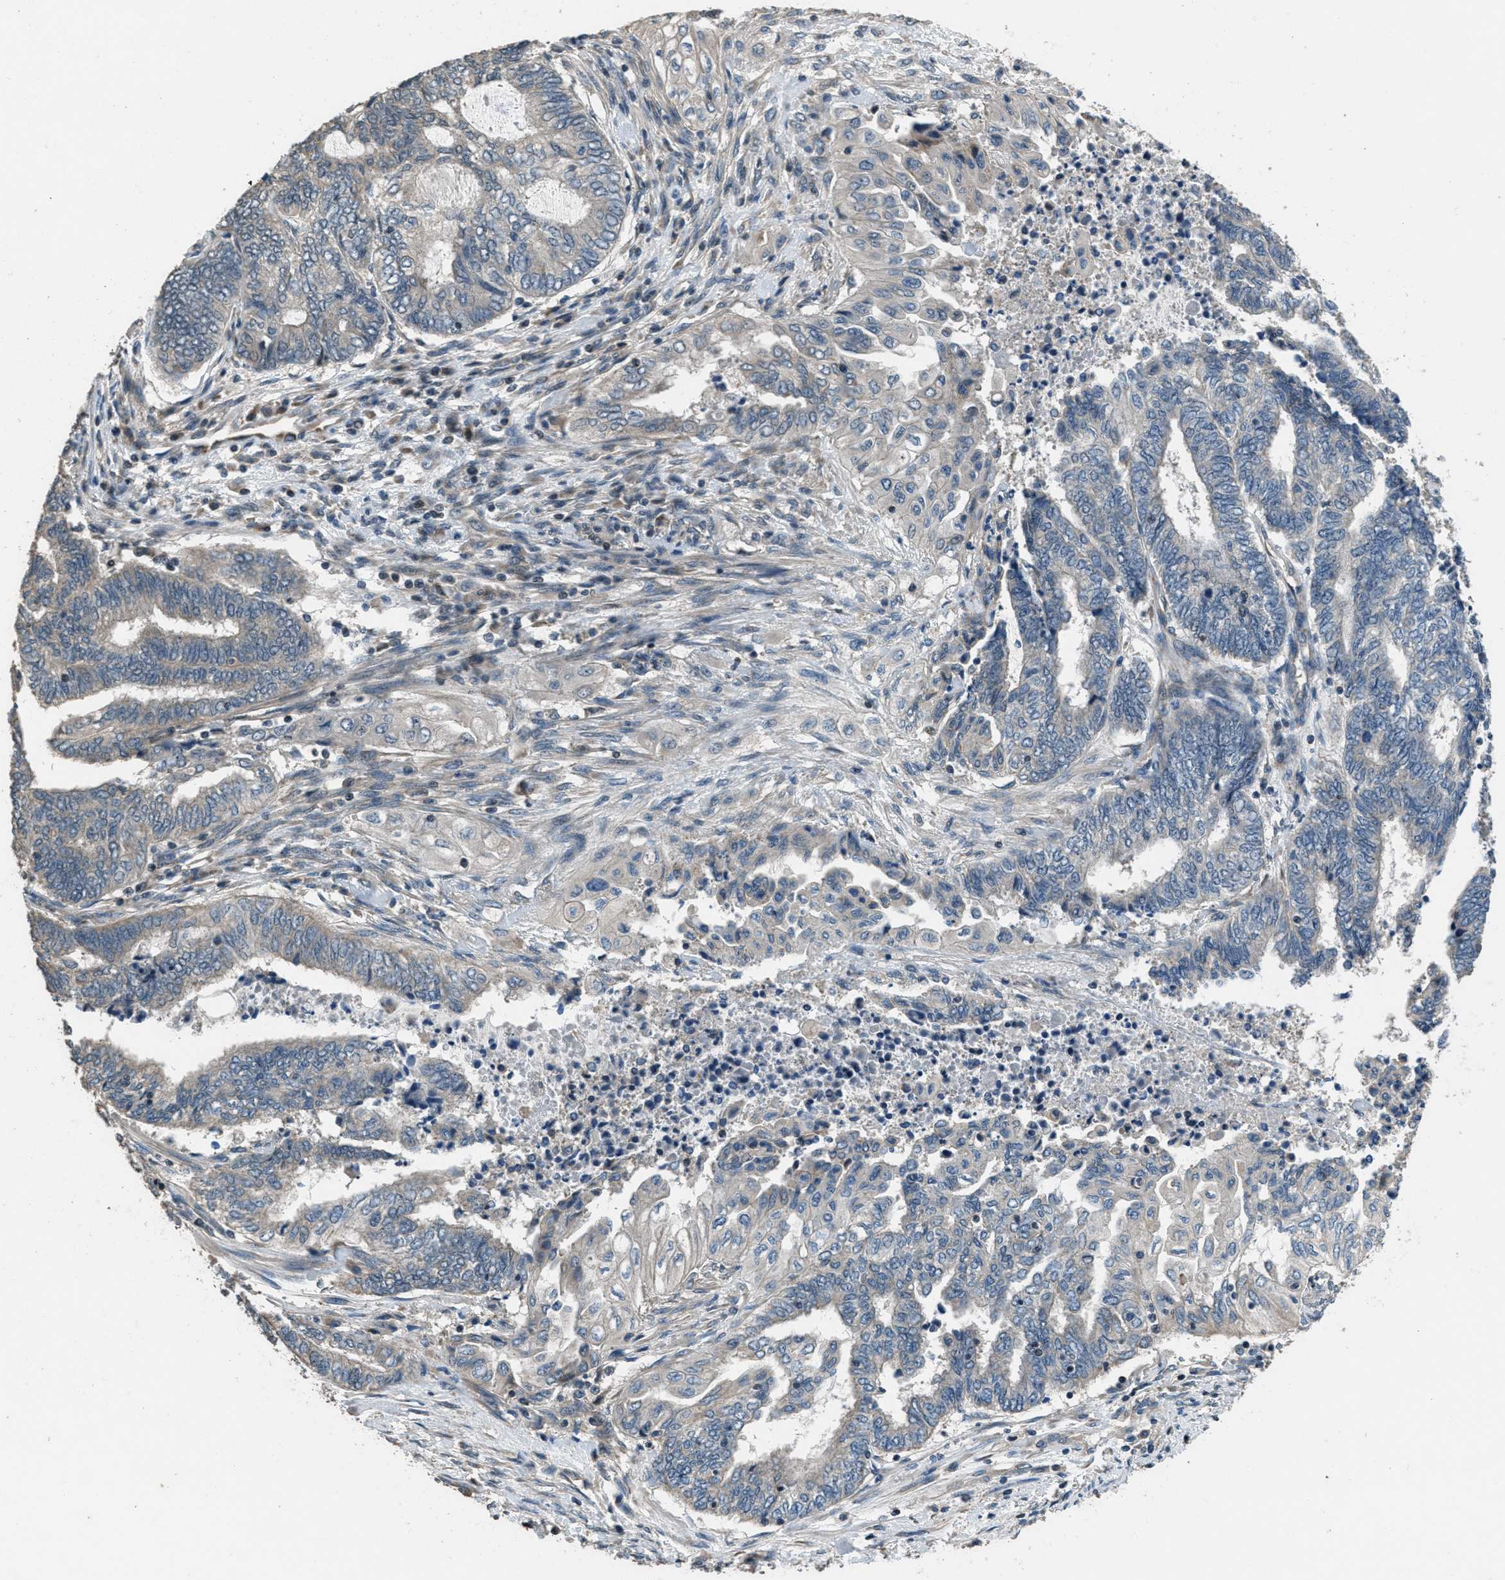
{"staining": {"intensity": "negative", "quantity": "none", "location": "none"}, "tissue": "endometrial cancer", "cell_type": "Tumor cells", "image_type": "cancer", "snomed": [{"axis": "morphology", "description": "Adenocarcinoma, NOS"}, {"axis": "topography", "description": "Uterus"}, {"axis": "topography", "description": "Endometrium"}], "caption": "IHC micrograph of neoplastic tissue: endometrial adenocarcinoma stained with DAB (3,3'-diaminobenzidine) displays no significant protein positivity in tumor cells.", "gene": "NAT1", "patient": {"sex": "female", "age": 70}}